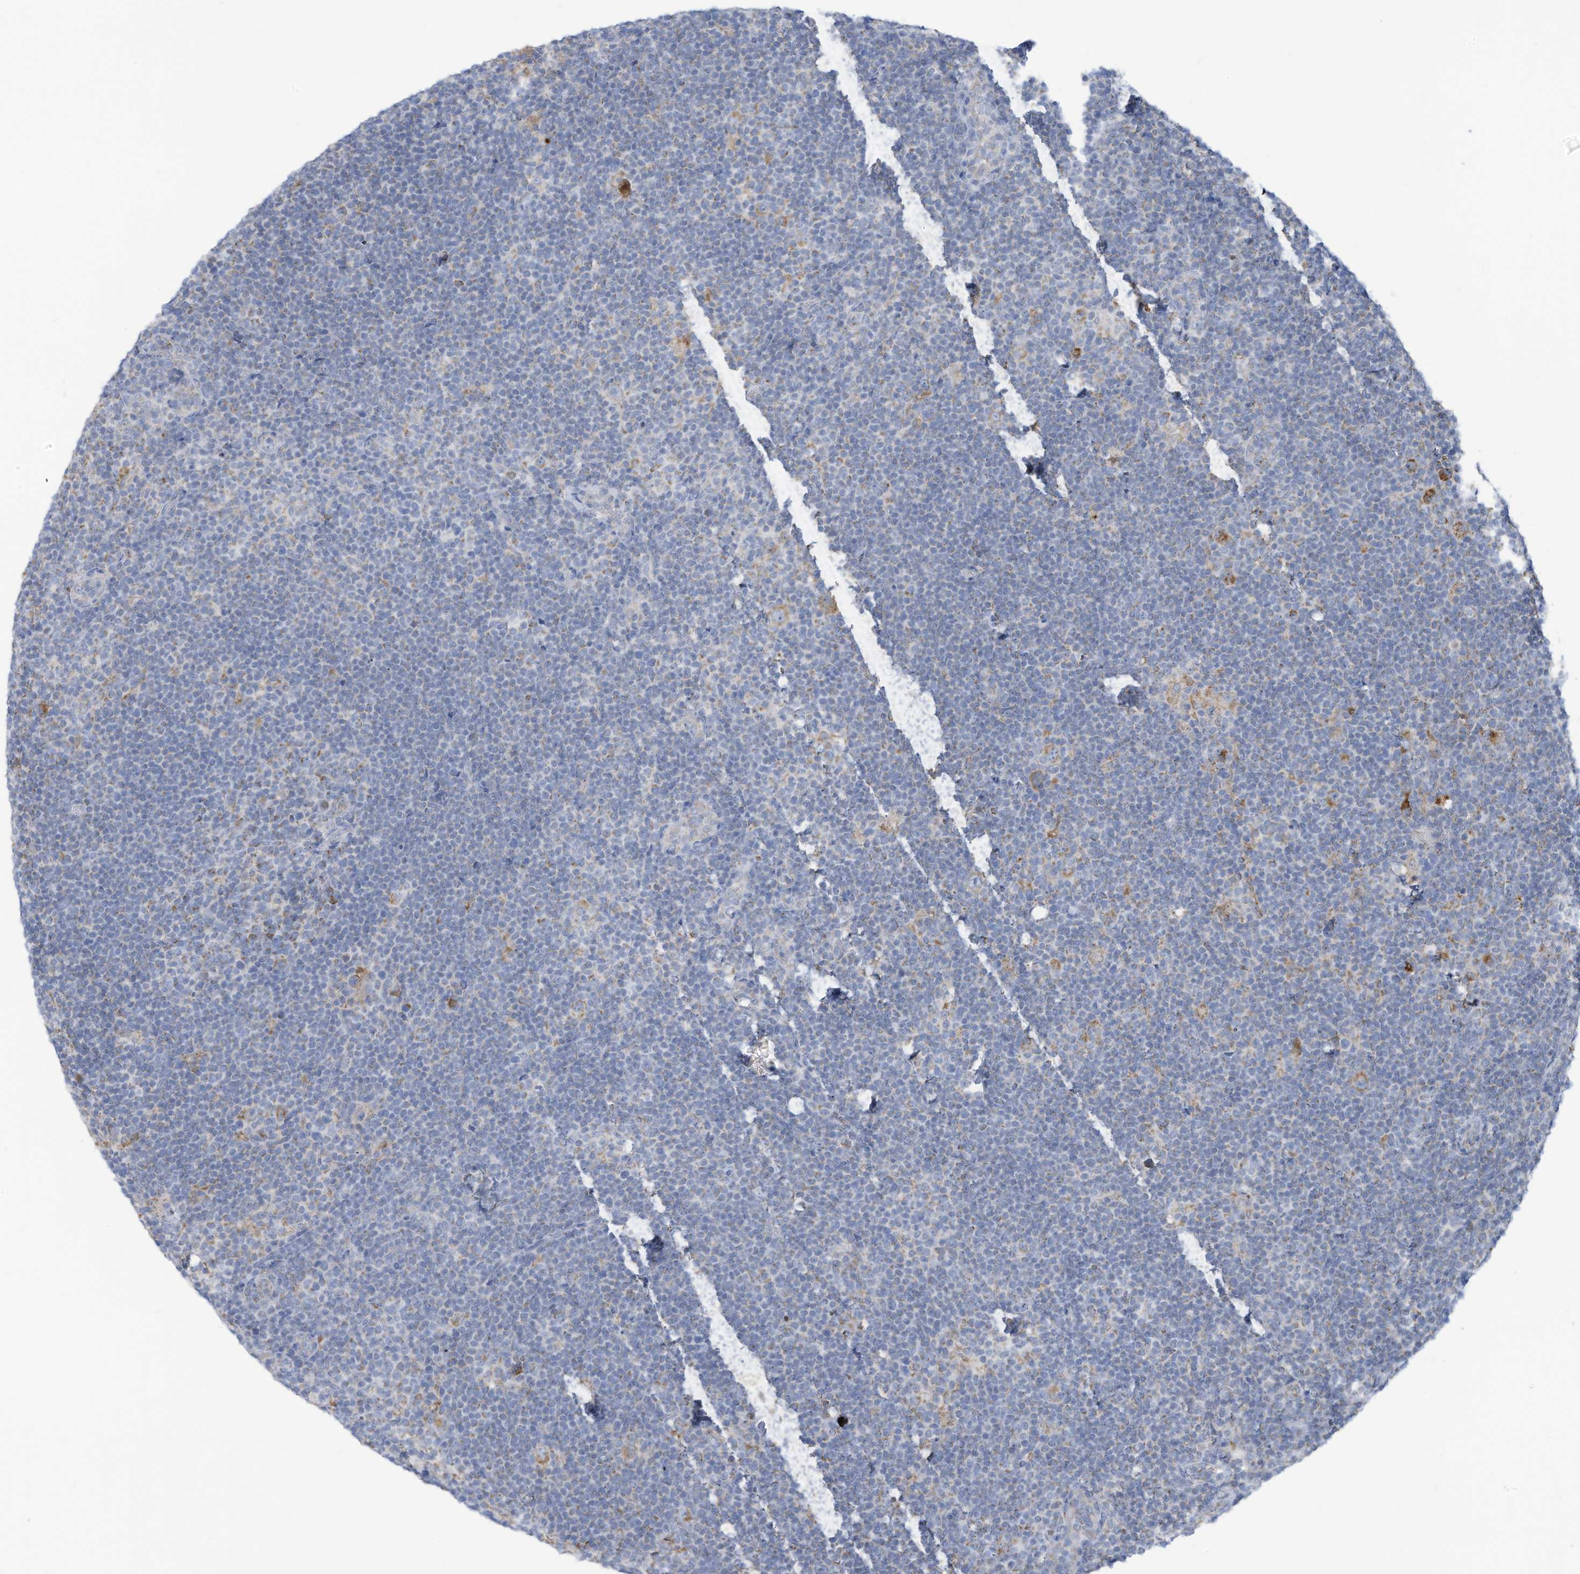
{"staining": {"intensity": "weak", "quantity": "25%-75%", "location": "cytoplasmic/membranous"}, "tissue": "lymphoma", "cell_type": "Tumor cells", "image_type": "cancer", "snomed": [{"axis": "morphology", "description": "Hodgkin's disease, NOS"}, {"axis": "topography", "description": "Lymph node"}], "caption": "Lymphoma tissue shows weak cytoplasmic/membranous positivity in about 25%-75% of tumor cells (Brightfield microscopy of DAB IHC at high magnification).", "gene": "NLN", "patient": {"sex": "female", "age": 57}}